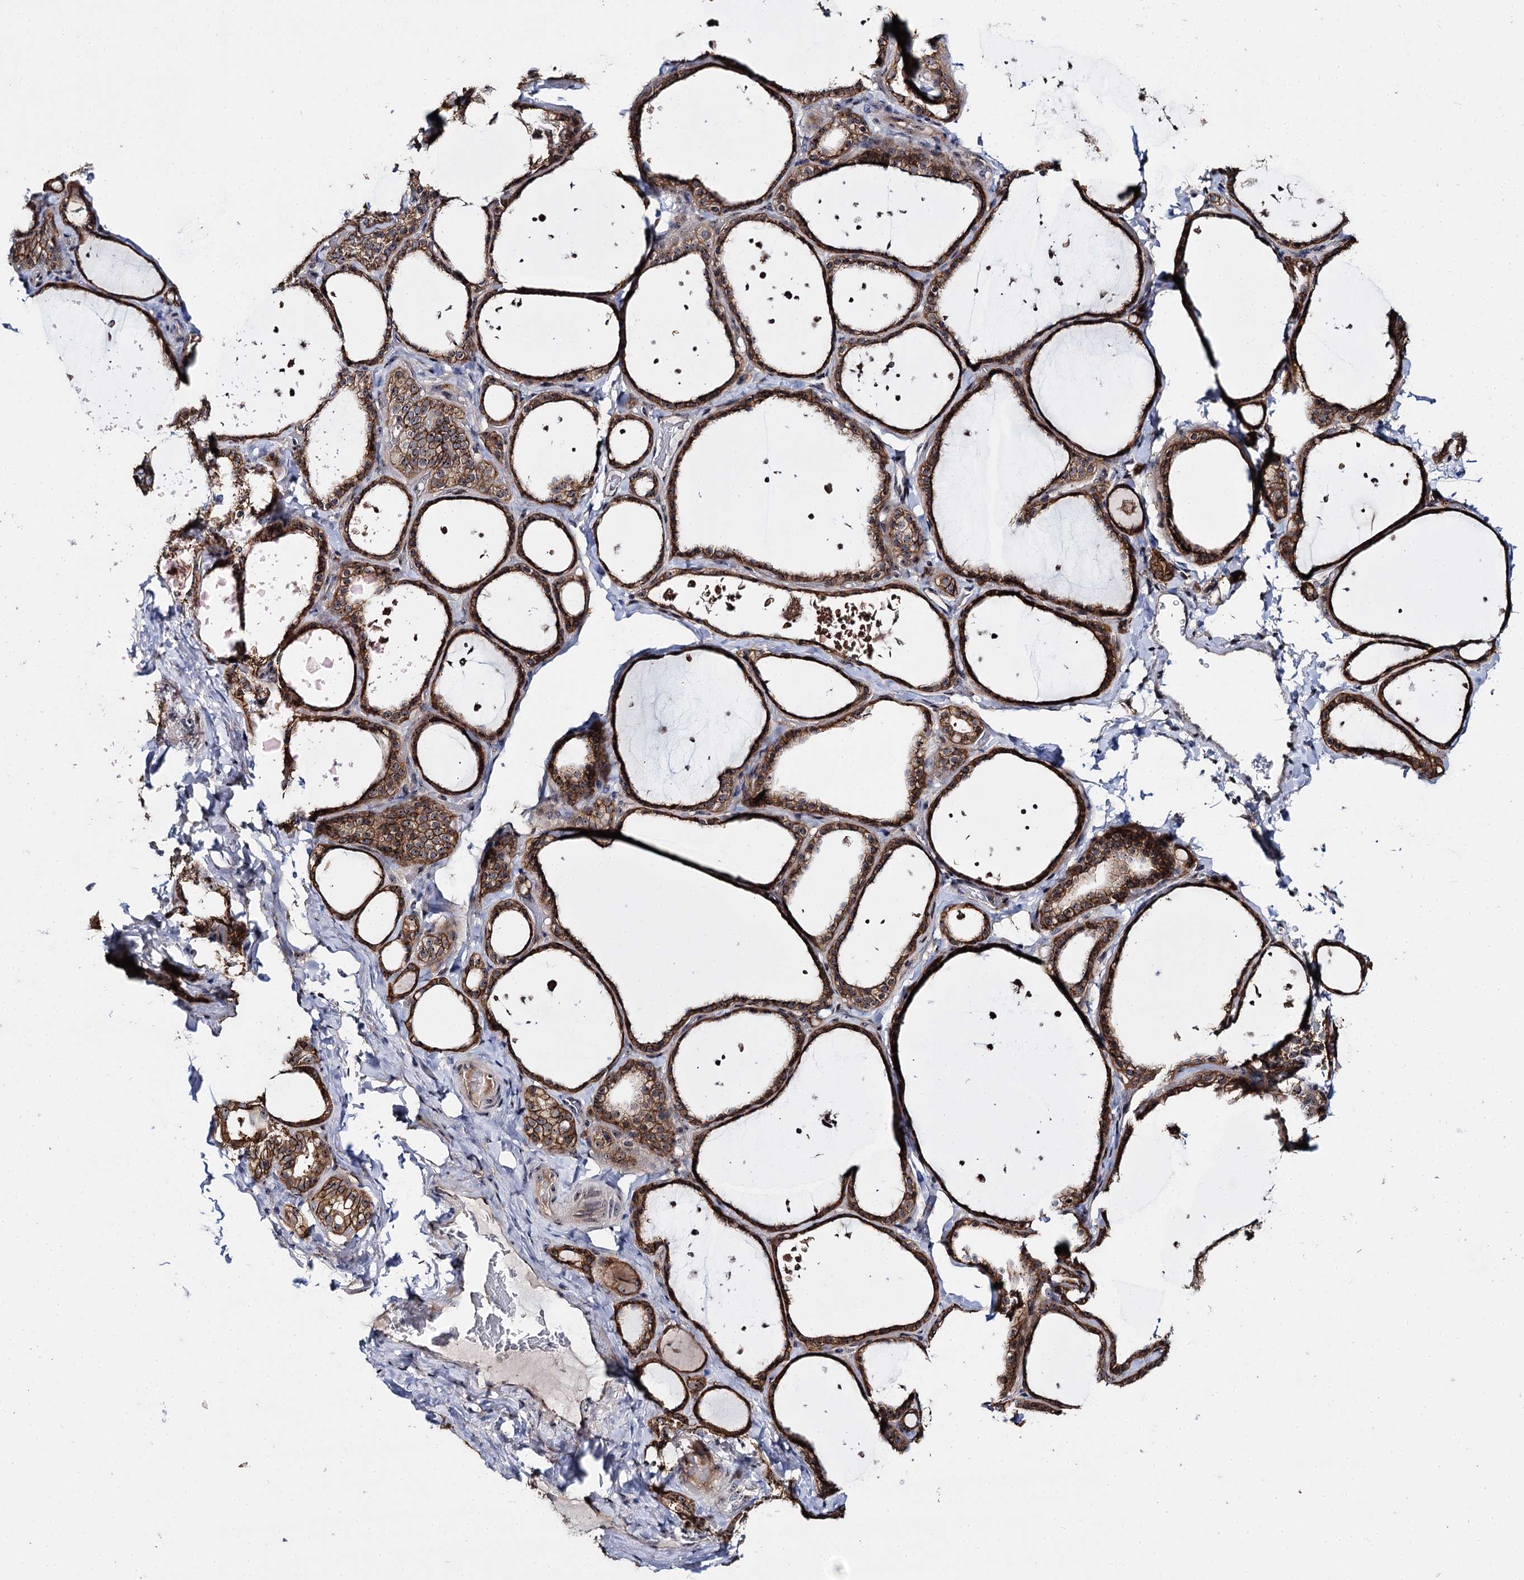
{"staining": {"intensity": "strong", "quantity": ">75%", "location": "cytoplasmic/membranous,nuclear"}, "tissue": "thyroid gland", "cell_type": "Glandular cells", "image_type": "normal", "snomed": [{"axis": "morphology", "description": "Normal tissue, NOS"}, {"axis": "topography", "description": "Thyroid gland"}], "caption": "A brown stain shows strong cytoplasmic/membranous,nuclear positivity of a protein in glandular cells of unremarkable thyroid gland.", "gene": "SUPT20H", "patient": {"sex": "female", "age": 44}}